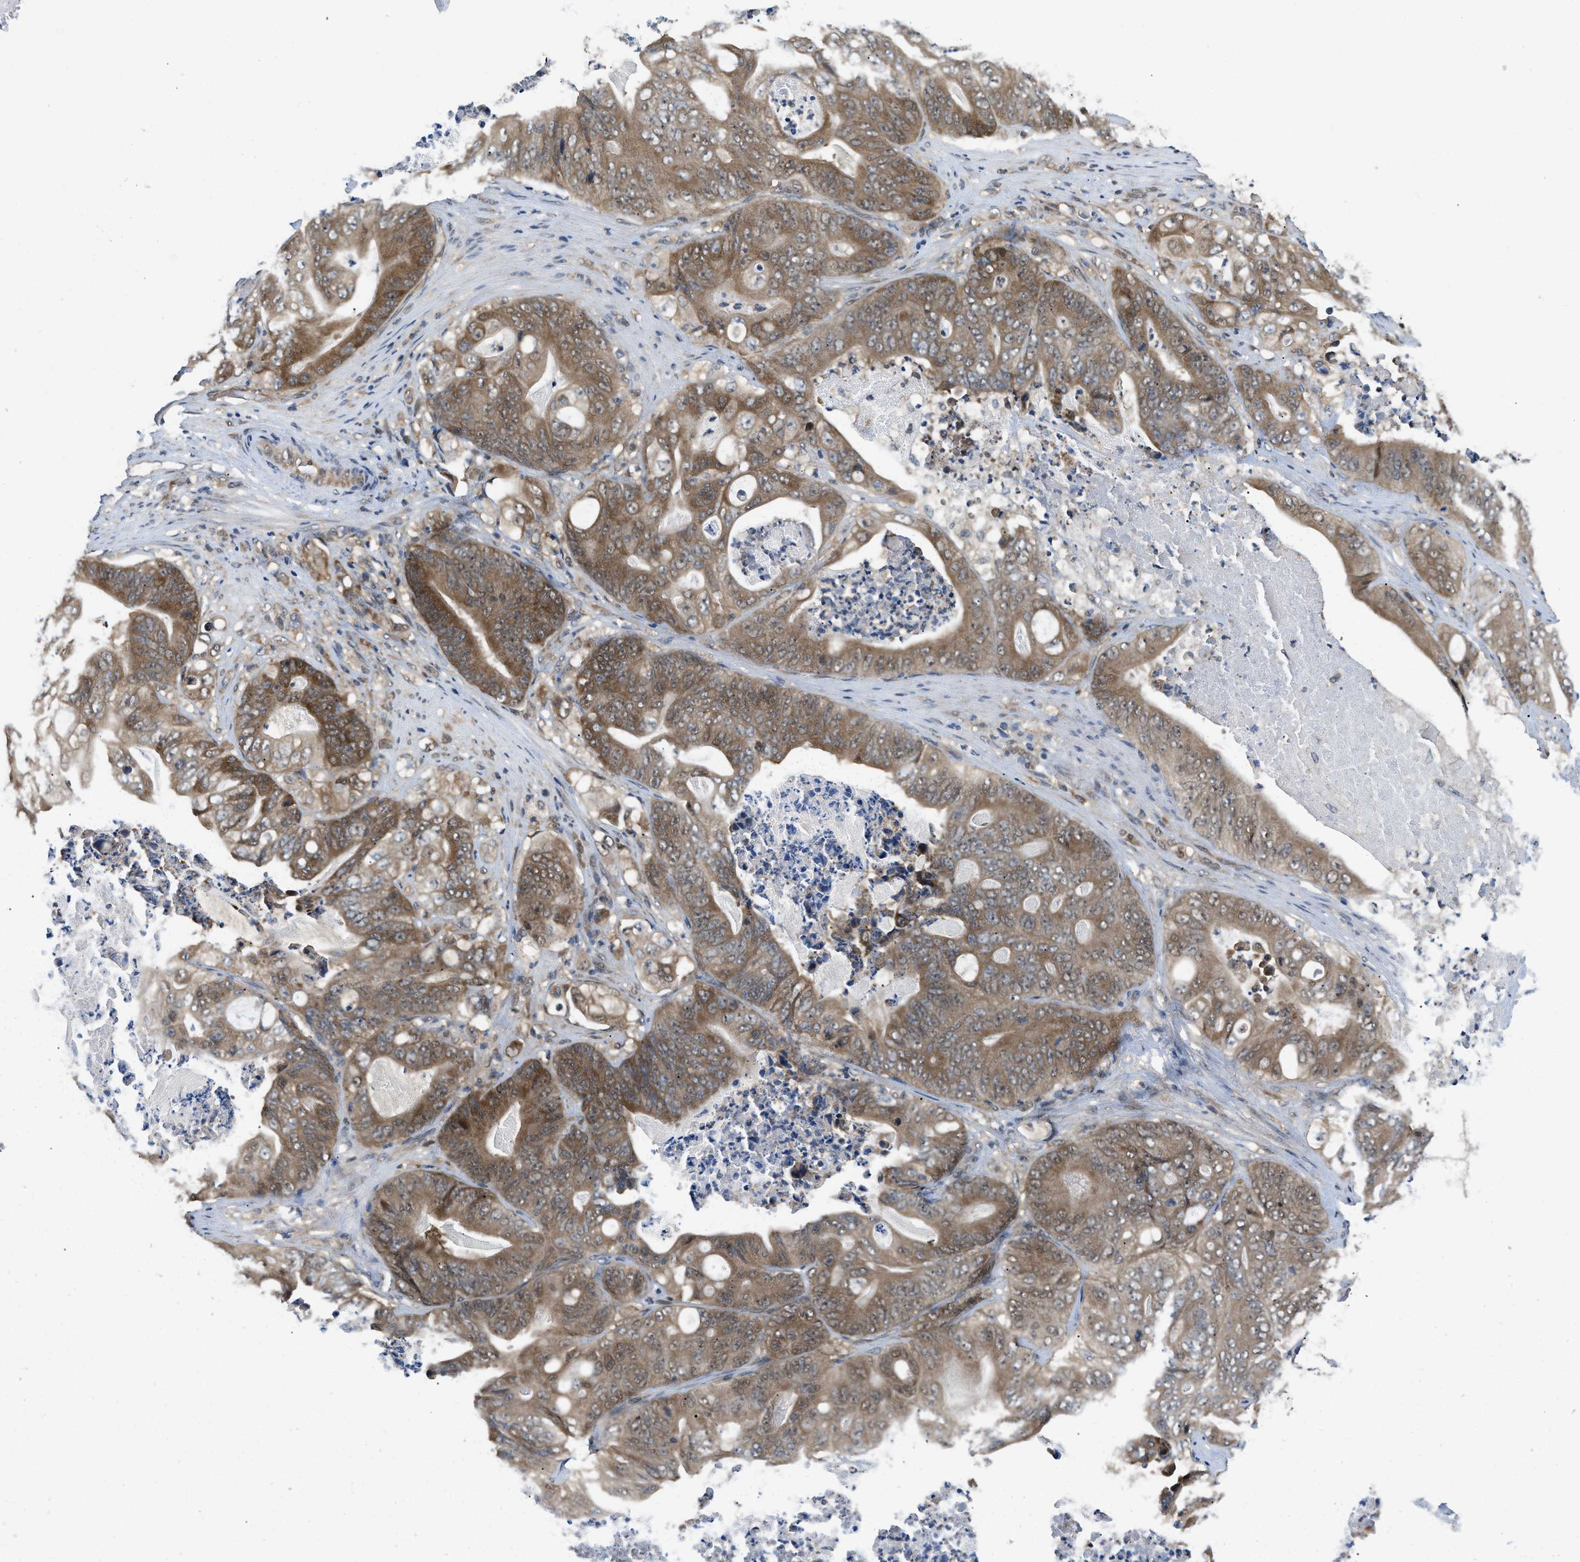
{"staining": {"intensity": "moderate", "quantity": ">75%", "location": "cytoplasmic/membranous"}, "tissue": "stomach cancer", "cell_type": "Tumor cells", "image_type": "cancer", "snomed": [{"axis": "morphology", "description": "Adenocarcinoma, NOS"}, {"axis": "topography", "description": "Stomach"}], "caption": "Immunohistochemistry photomicrograph of neoplastic tissue: adenocarcinoma (stomach) stained using IHC shows medium levels of moderate protein expression localized specifically in the cytoplasmic/membranous of tumor cells, appearing as a cytoplasmic/membranous brown color.", "gene": "ATF7IP", "patient": {"sex": "female", "age": 73}}